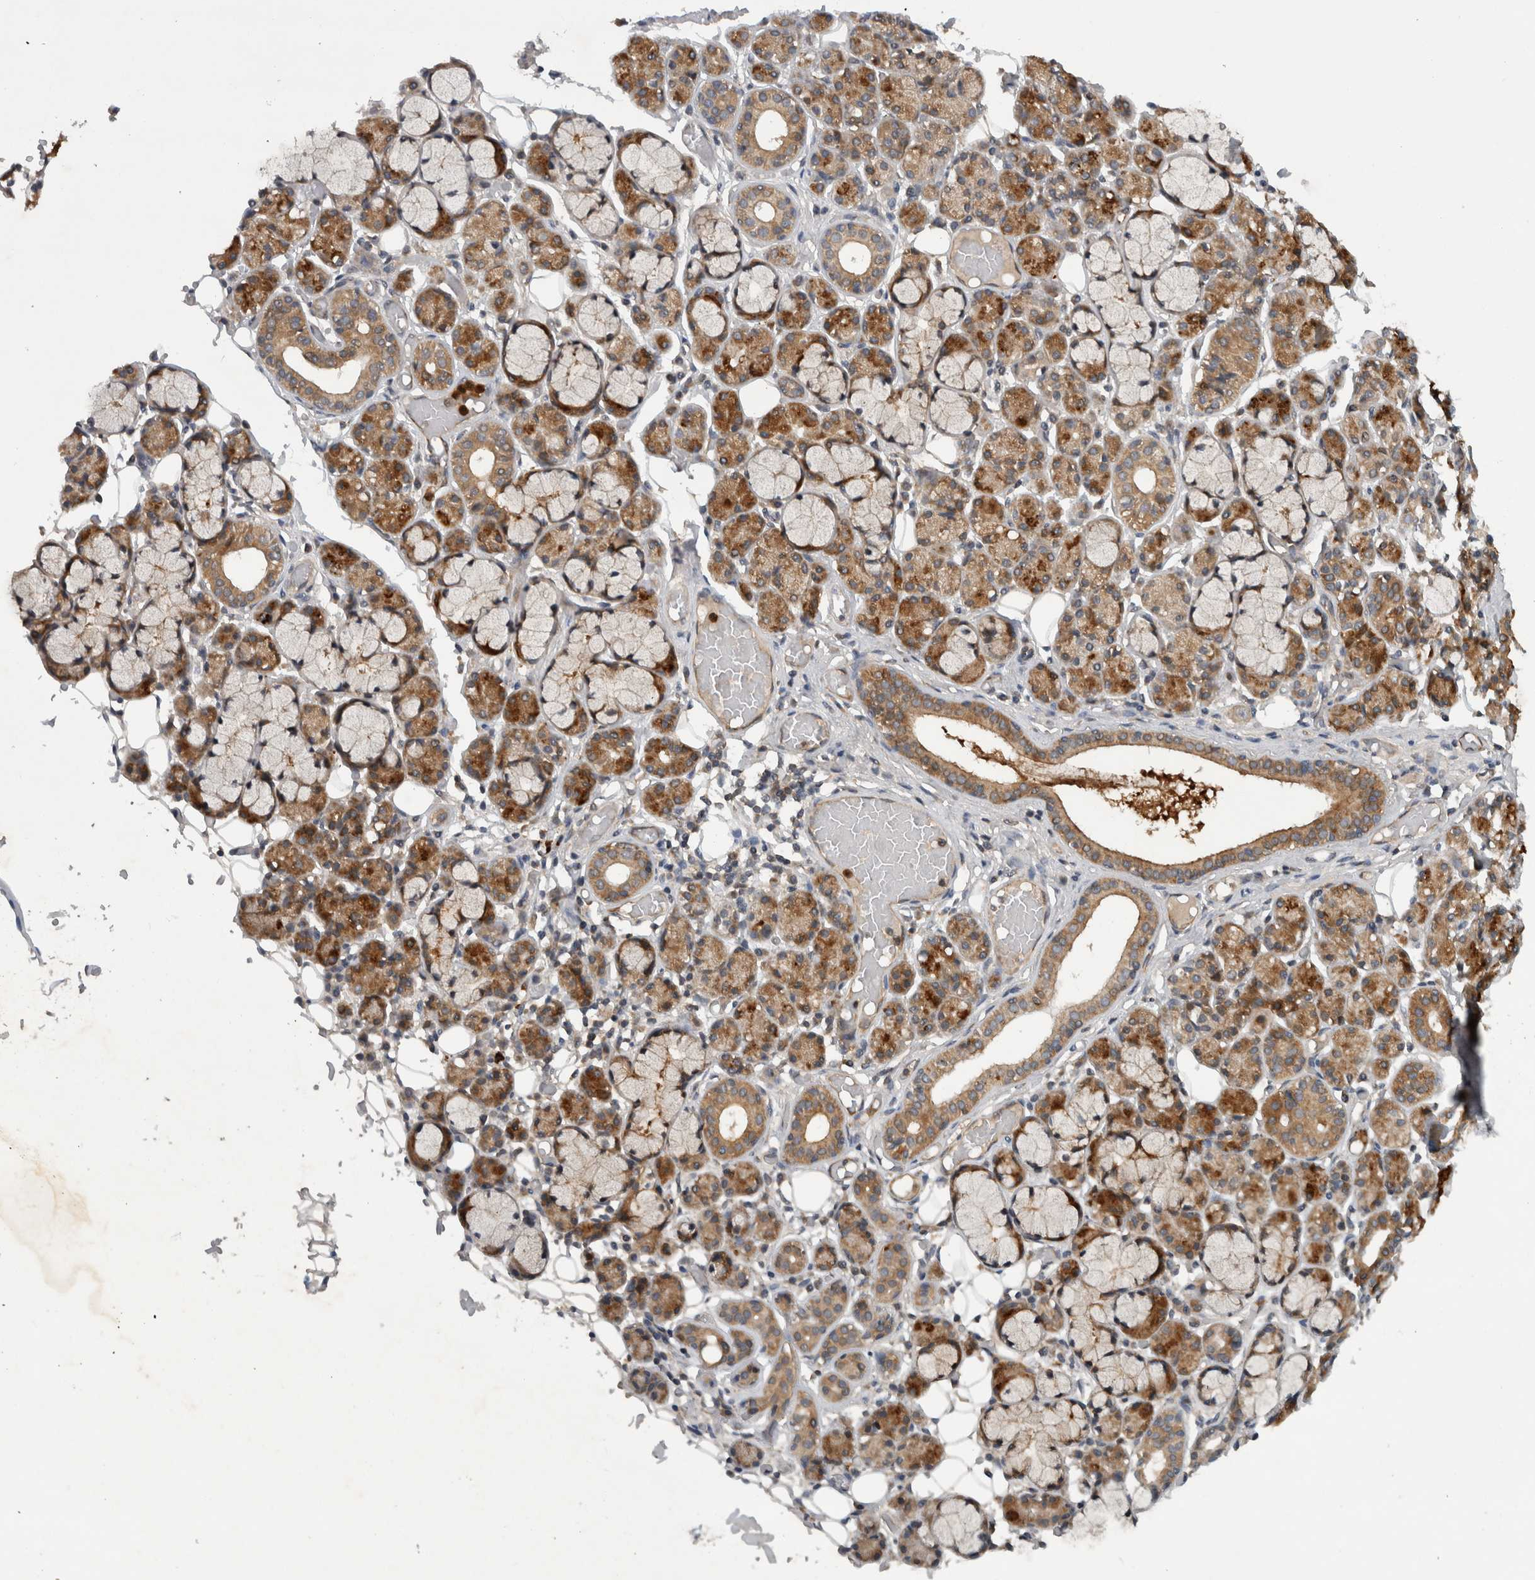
{"staining": {"intensity": "moderate", "quantity": ">75%", "location": "cytoplasmic/membranous"}, "tissue": "salivary gland", "cell_type": "Glandular cells", "image_type": "normal", "snomed": [{"axis": "morphology", "description": "Normal tissue, NOS"}, {"axis": "topography", "description": "Salivary gland"}], "caption": "Salivary gland stained with DAB (3,3'-diaminobenzidine) immunohistochemistry shows medium levels of moderate cytoplasmic/membranous staining in about >75% of glandular cells.", "gene": "PDCD2", "patient": {"sex": "male", "age": 63}}